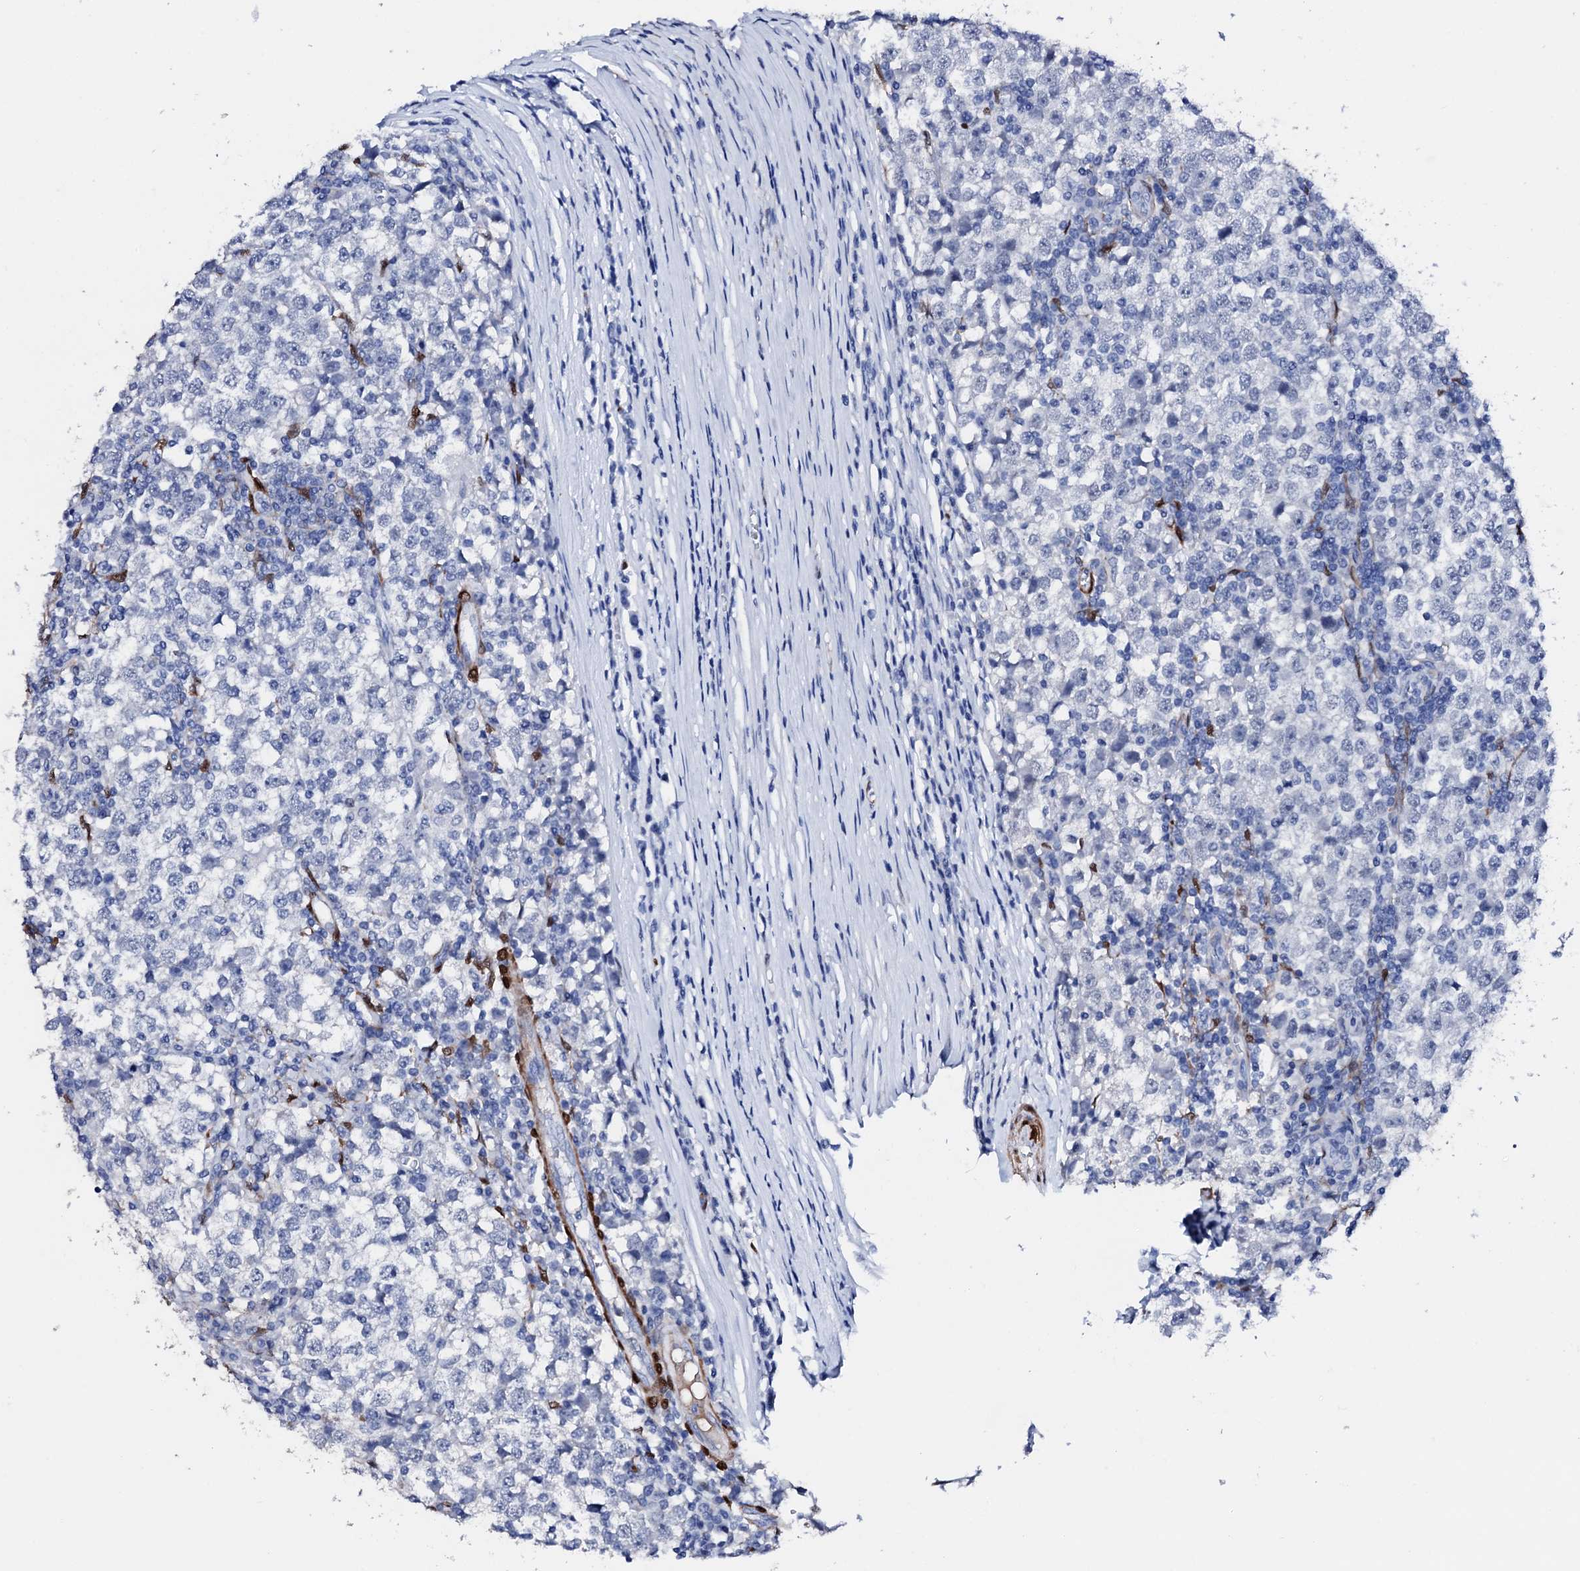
{"staining": {"intensity": "negative", "quantity": "none", "location": "none"}, "tissue": "testis cancer", "cell_type": "Tumor cells", "image_type": "cancer", "snomed": [{"axis": "morphology", "description": "Seminoma, NOS"}, {"axis": "topography", "description": "Testis"}], "caption": "A high-resolution photomicrograph shows IHC staining of testis seminoma, which displays no significant staining in tumor cells. Nuclei are stained in blue.", "gene": "NRIP2", "patient": {"sex": "male", "age": 65}}